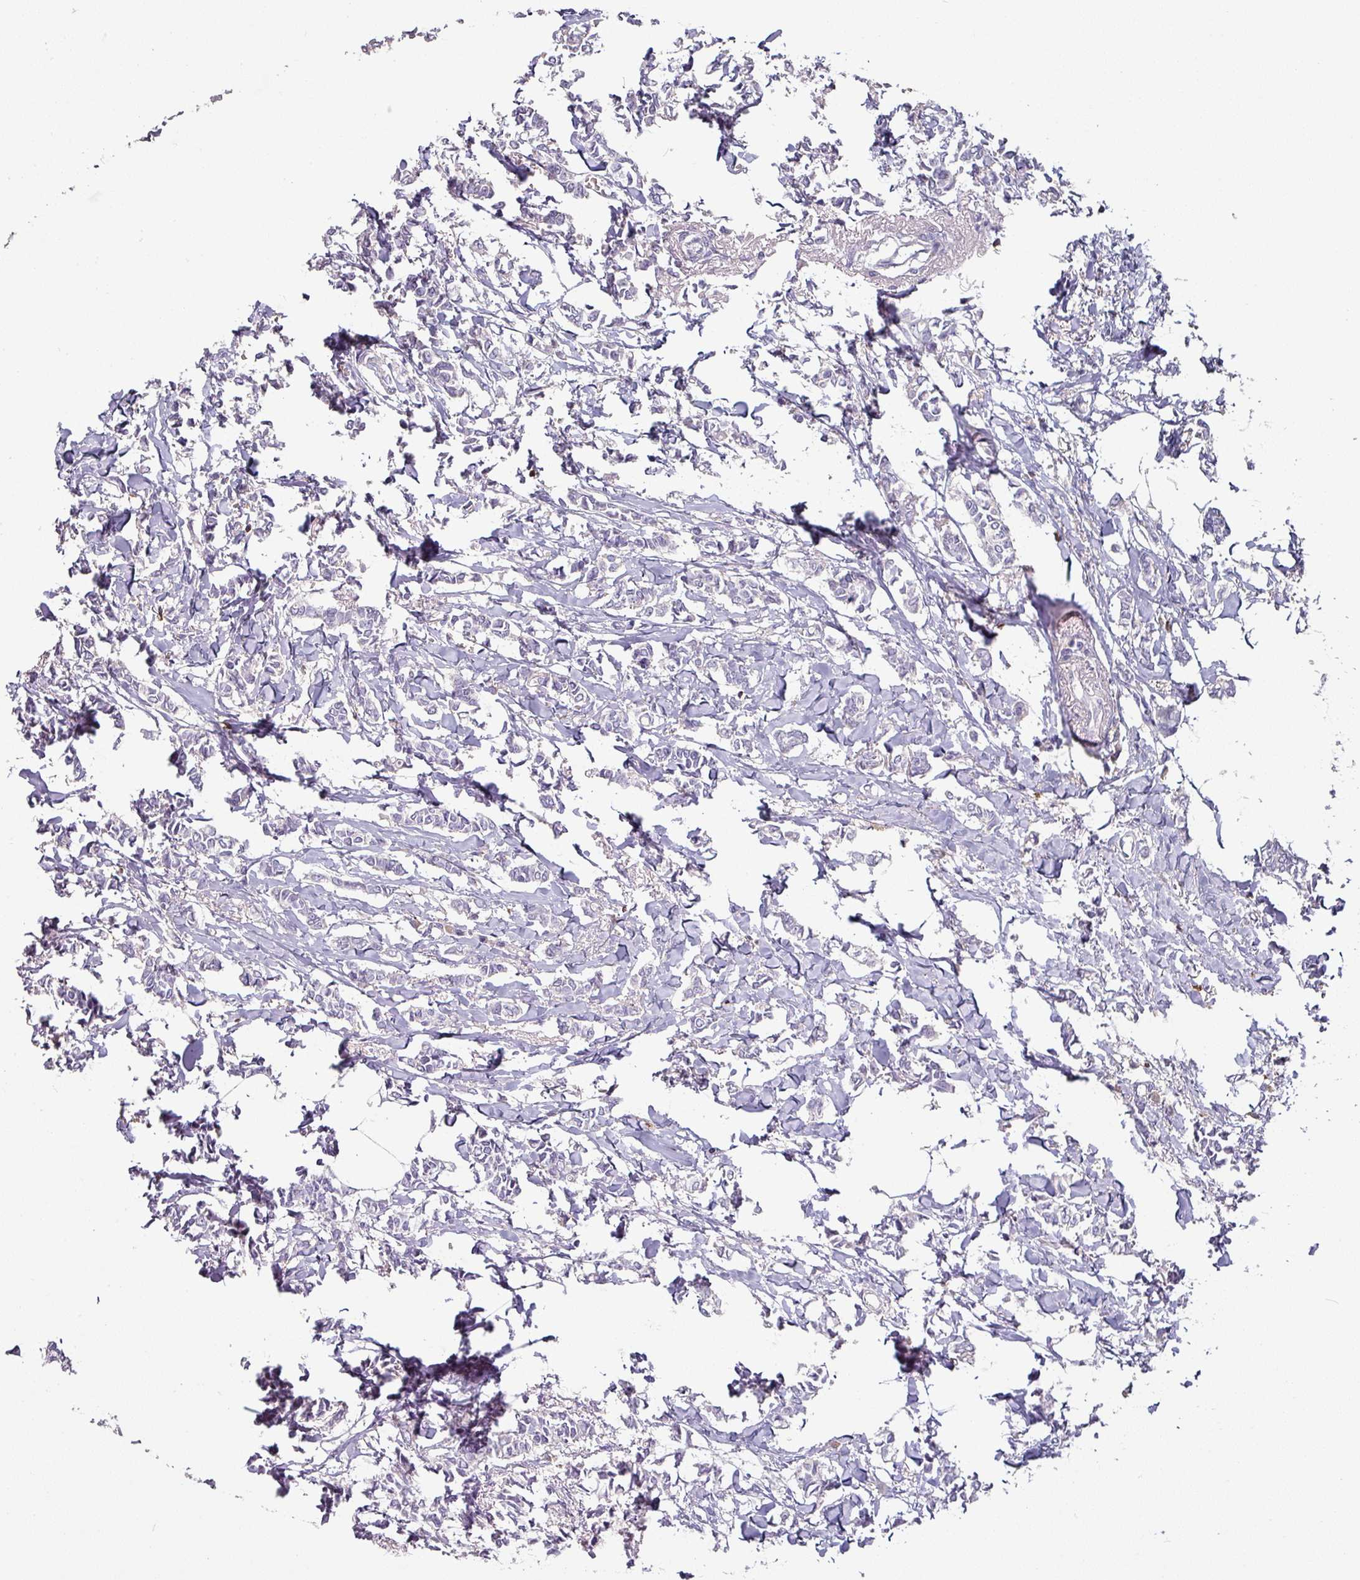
{"staining": {"intensity": "negative", "quantity": "none", "location": "none"}, "tissue": "breast cancer", "cell_type": "Tumor cells", "image_type": "cancer", "snomed": [{"axis": "morphology", "description": "Duct carcinoma"}, {"axis": "topography", "description": "Breast"}], "caption": "Breast cancer (intraductal carcinoma) was stained to show a protein in brown. There is no significant positivity in tumor cells. Brightfield microscopy of immunohistochemistry stained with DAB (3,3'-diaminobenzidine) (brown) and hematoxylin (blue), captured at high magnification.", "gene": "CD3G", "patient": {"sex": "female", "age": 41}}